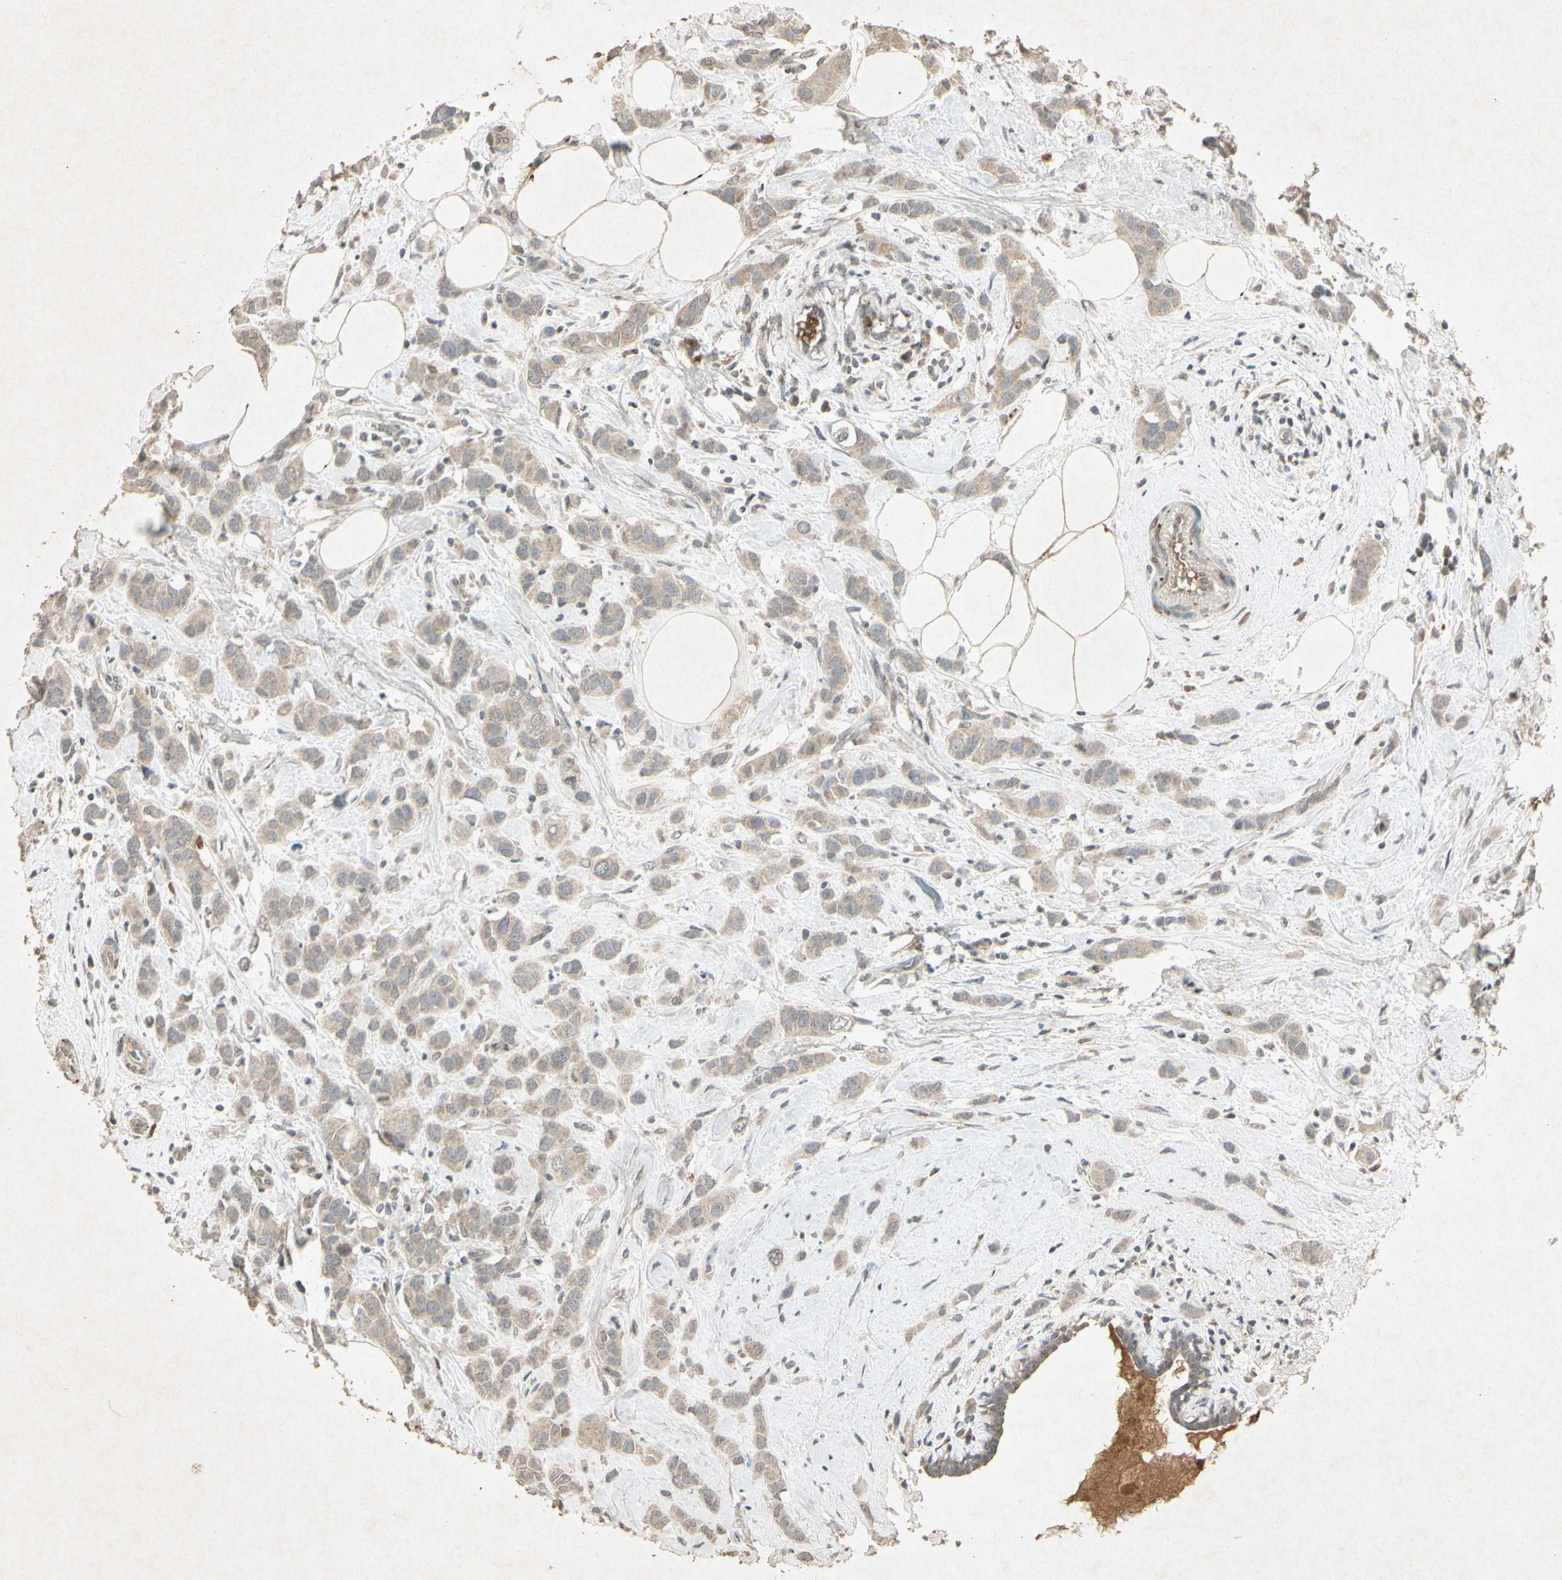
{"staining": {"intensity": "weak", "quantity": ">75%", "location": "cytoplasmic/membranous"}, "tissue": "breast cancer", "cell_type": "Tumor cells", "image_type": "cancer", "snomed": [{"axis": "morphology", "description": "Normal tissue, NOS"}, {"axis": "morphology", "description": "Duct carcinoma"}, {"axis": "topography", "description": "Breast"}], "caption": "Immunohistochemistry (IHC) histopathology image of infiltrating ductal carcinoma (breast) stained for a protein (brown), which reveals low levels of weak cytoplasmic/membranous staining in approximately >75% of tumor cells.", "gene": "MSRB1", "patient": {"sex": "female", "age": 50}}